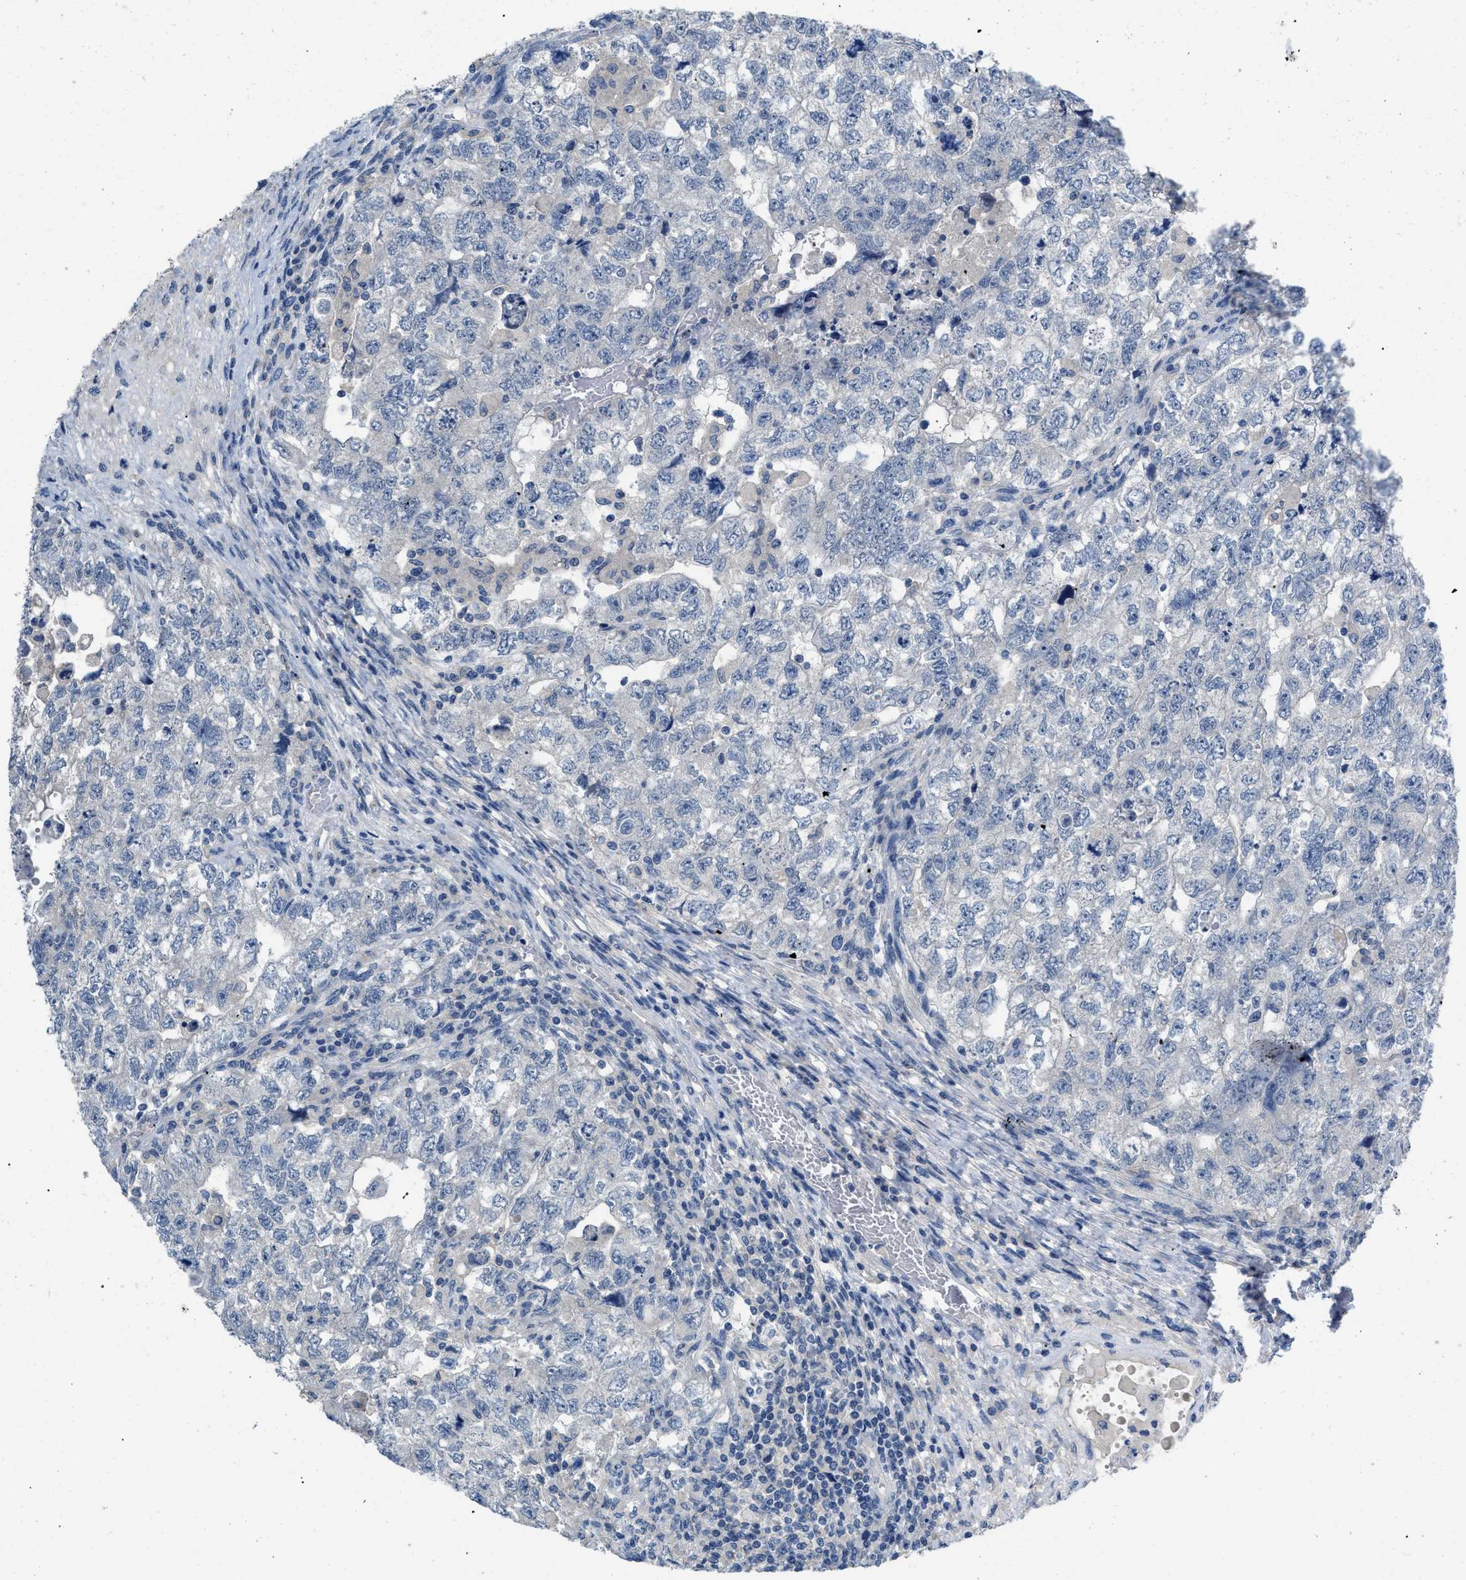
{"staining": {"intensity": "negative", "quantity": "none", "location": "none"}, "tissue": "testis cancer", "cell_type": "Tumor cells", "image_type": "cancer", "snomed": [{"axis": "morphology", "description": "Carcinoma, Embryonal, NOS"}, {"axis": "topography", "description": "Testis"}], "caption": "A micrograph of human testis cancer is negative for staining in tumor cells.", "gene": "PYY", "patient": {"sex": "male", "age": 36}}